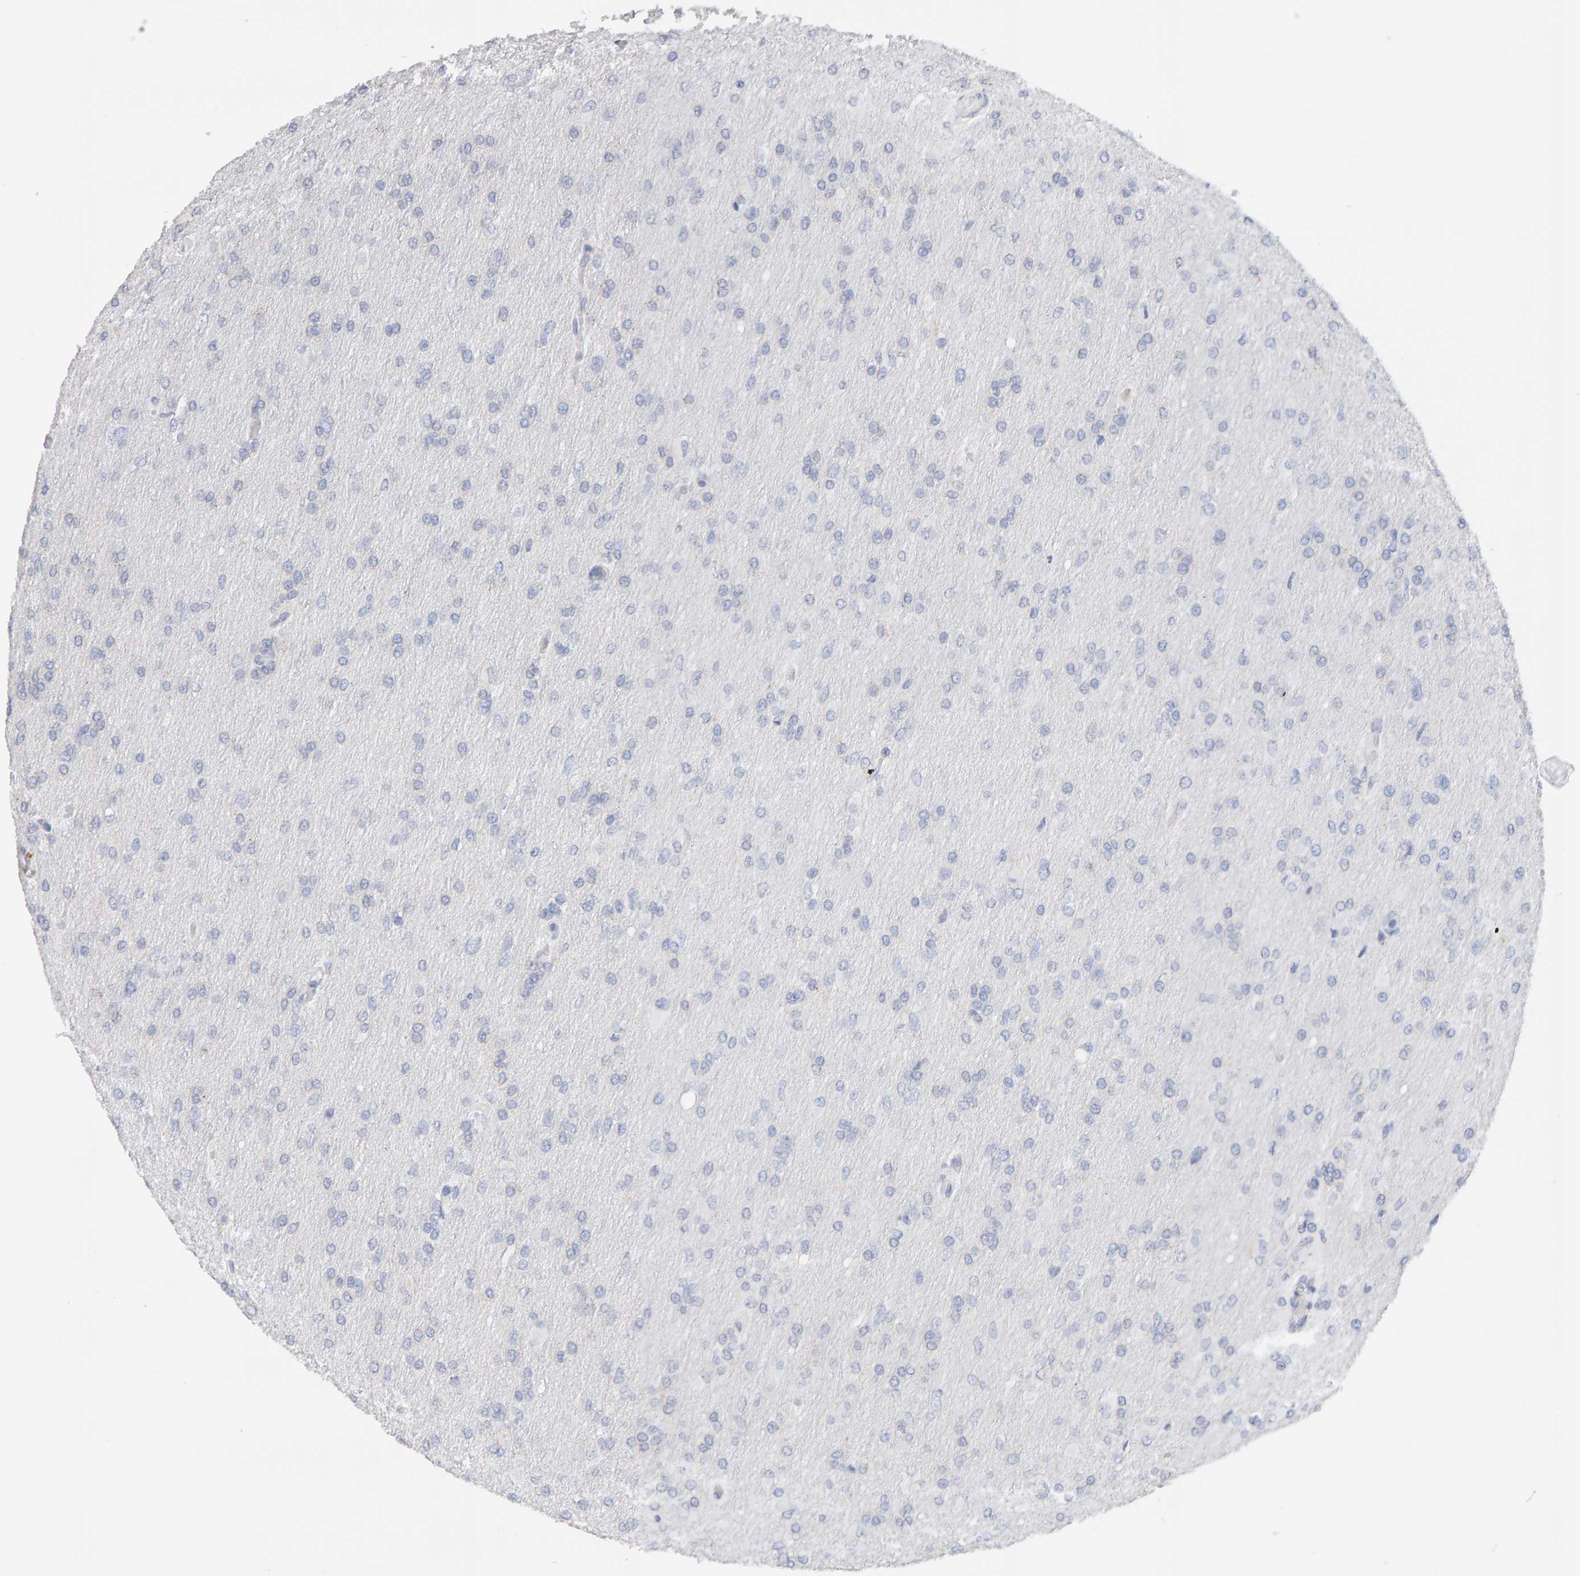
{"staining": {"intensity": "negative", "quantity": "none", "location": "none"}, "tissue": "glioma", "cell_type": "Tumor cells", "image_type": "cancer", "snomed": [{"axis": "morphology", "description": "Glioma, malignant, High grade"}, {"axis": "topography", "description": "Cerebral cortex"}], "caption": "Photomicrograph shows no significant protein expression in tumor cells of malignant high-grade glioma.", "gene": "METRNL", "patient": {"sex": "female", "age": 36}}